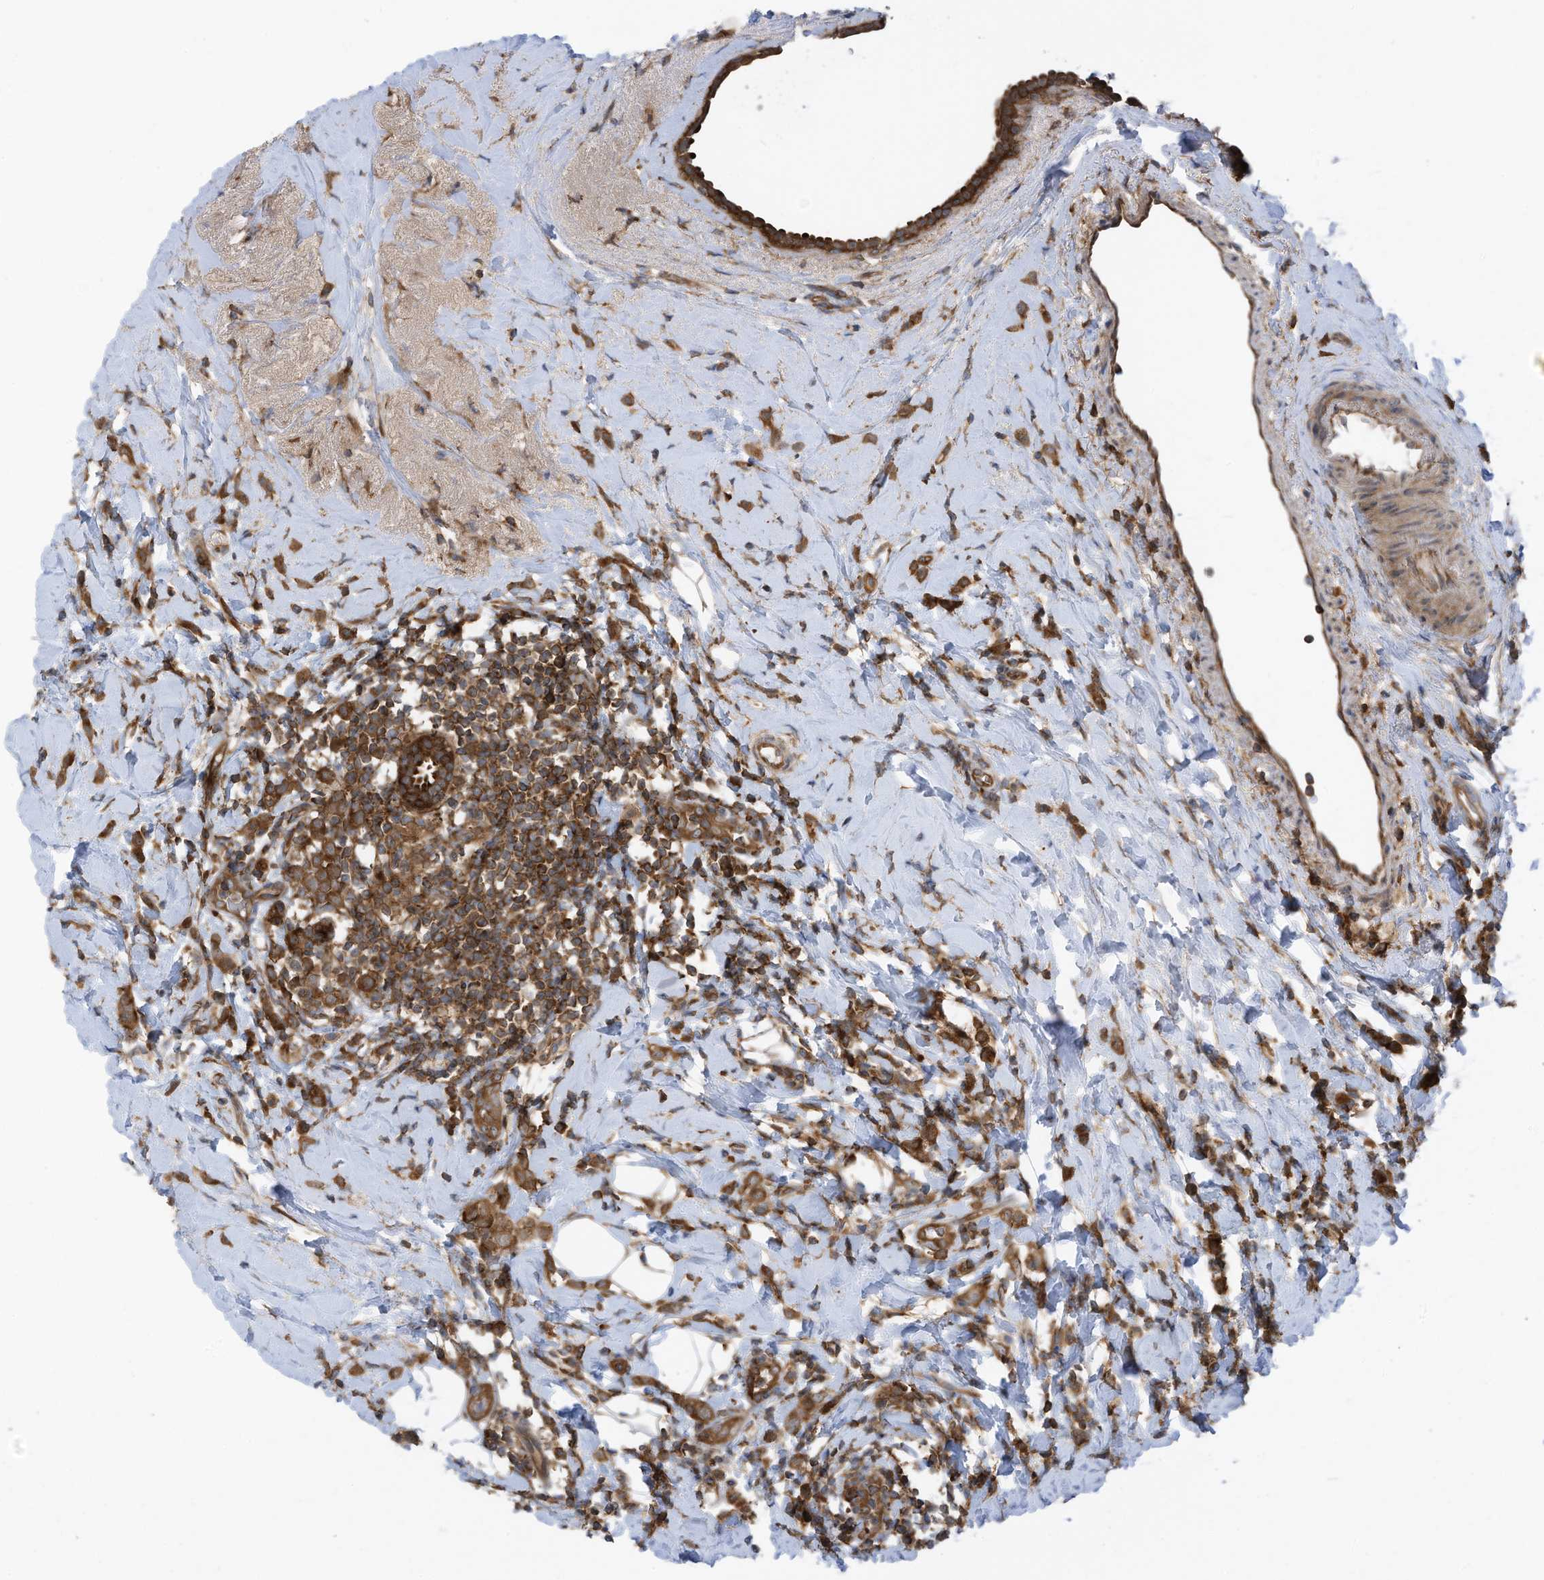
{"staining": {"intensity": "moderate", "quantity": ">75%", "location": "cytoplasmic/membranous"}, "tissue": "breast cancer", "cell_type": "Tumor cells", "image_type": "cancer", "snomed": [{"axis": "morphology", "description": "Lobular carcinoma"}, {"axis": "topography", "description": "Breast"}], "caption": "An immunohistochemistry image of tumor tissue is shown. Protein staining in brown shows moderate cytoplasmic/membranous positivity in breast cancer (lobular carcinoma) within tumor cells.", "gene": "REPS1", "patient": {"sex": "female", "age": 47}}